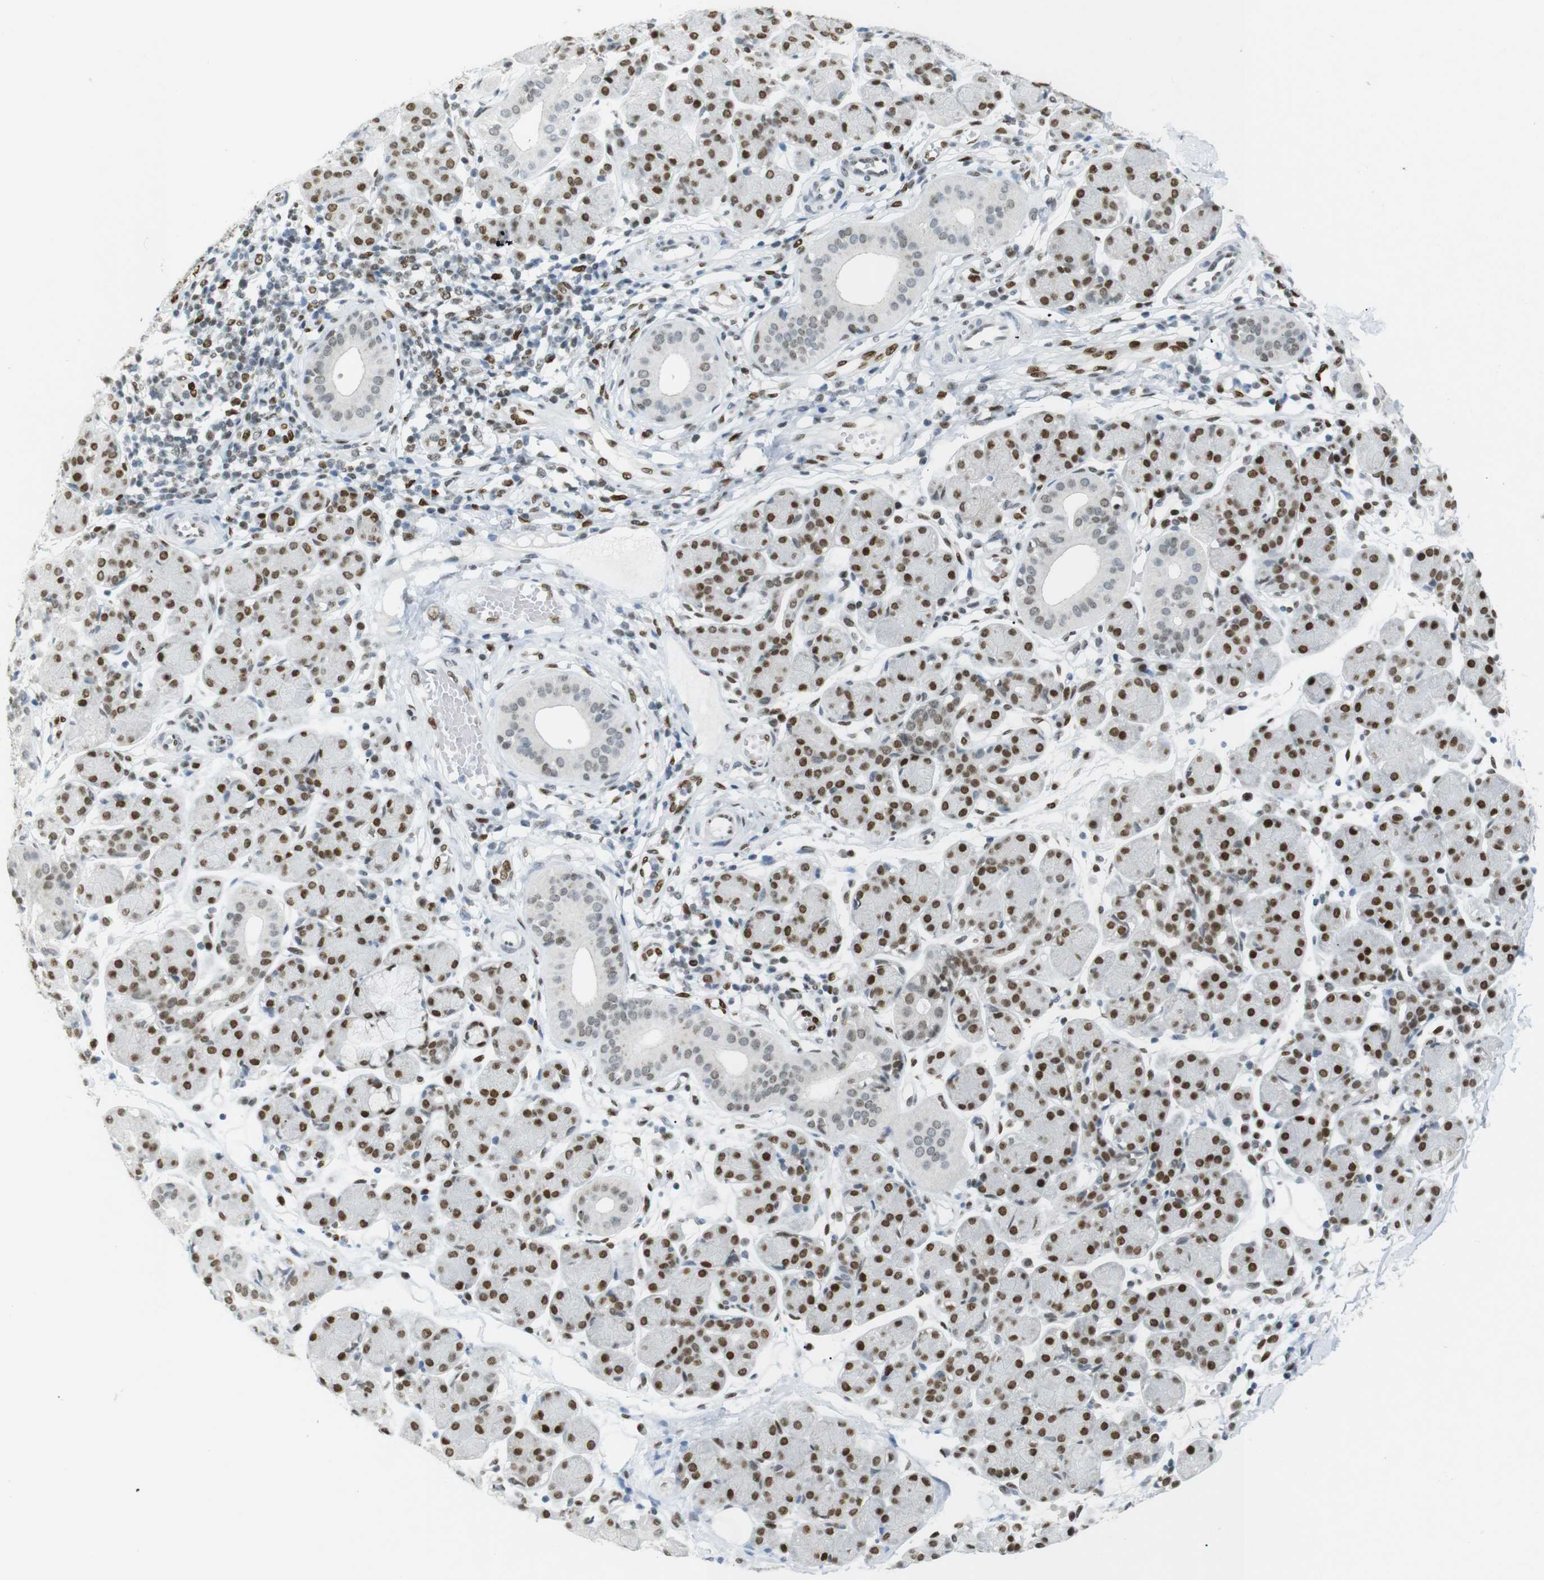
{"staining": {"intensity": "strong", "quantity": "25%-75%", "location": "nuclear"}, "tissue": "salivary gland", "cell_type": "Glandular cells", "image_type": "normal", "snomed": [{"axis": "morphology", "description": "Normal tissue, NOS"}, {"axis": "morphology", "description": "Inflammation, NOS"}, {"axis": "topography", "description": "Lymph node"}, {"axis": "topography", "description": "Salivary gland"}], "caption": "Brown immunohistochemical staining in unremarkable salivary gland shows strong nuclear positivity in about 25%-75% of glandular cells.", "gene": "RIOX2", "patient": {"sex": "male", "age": 3}}